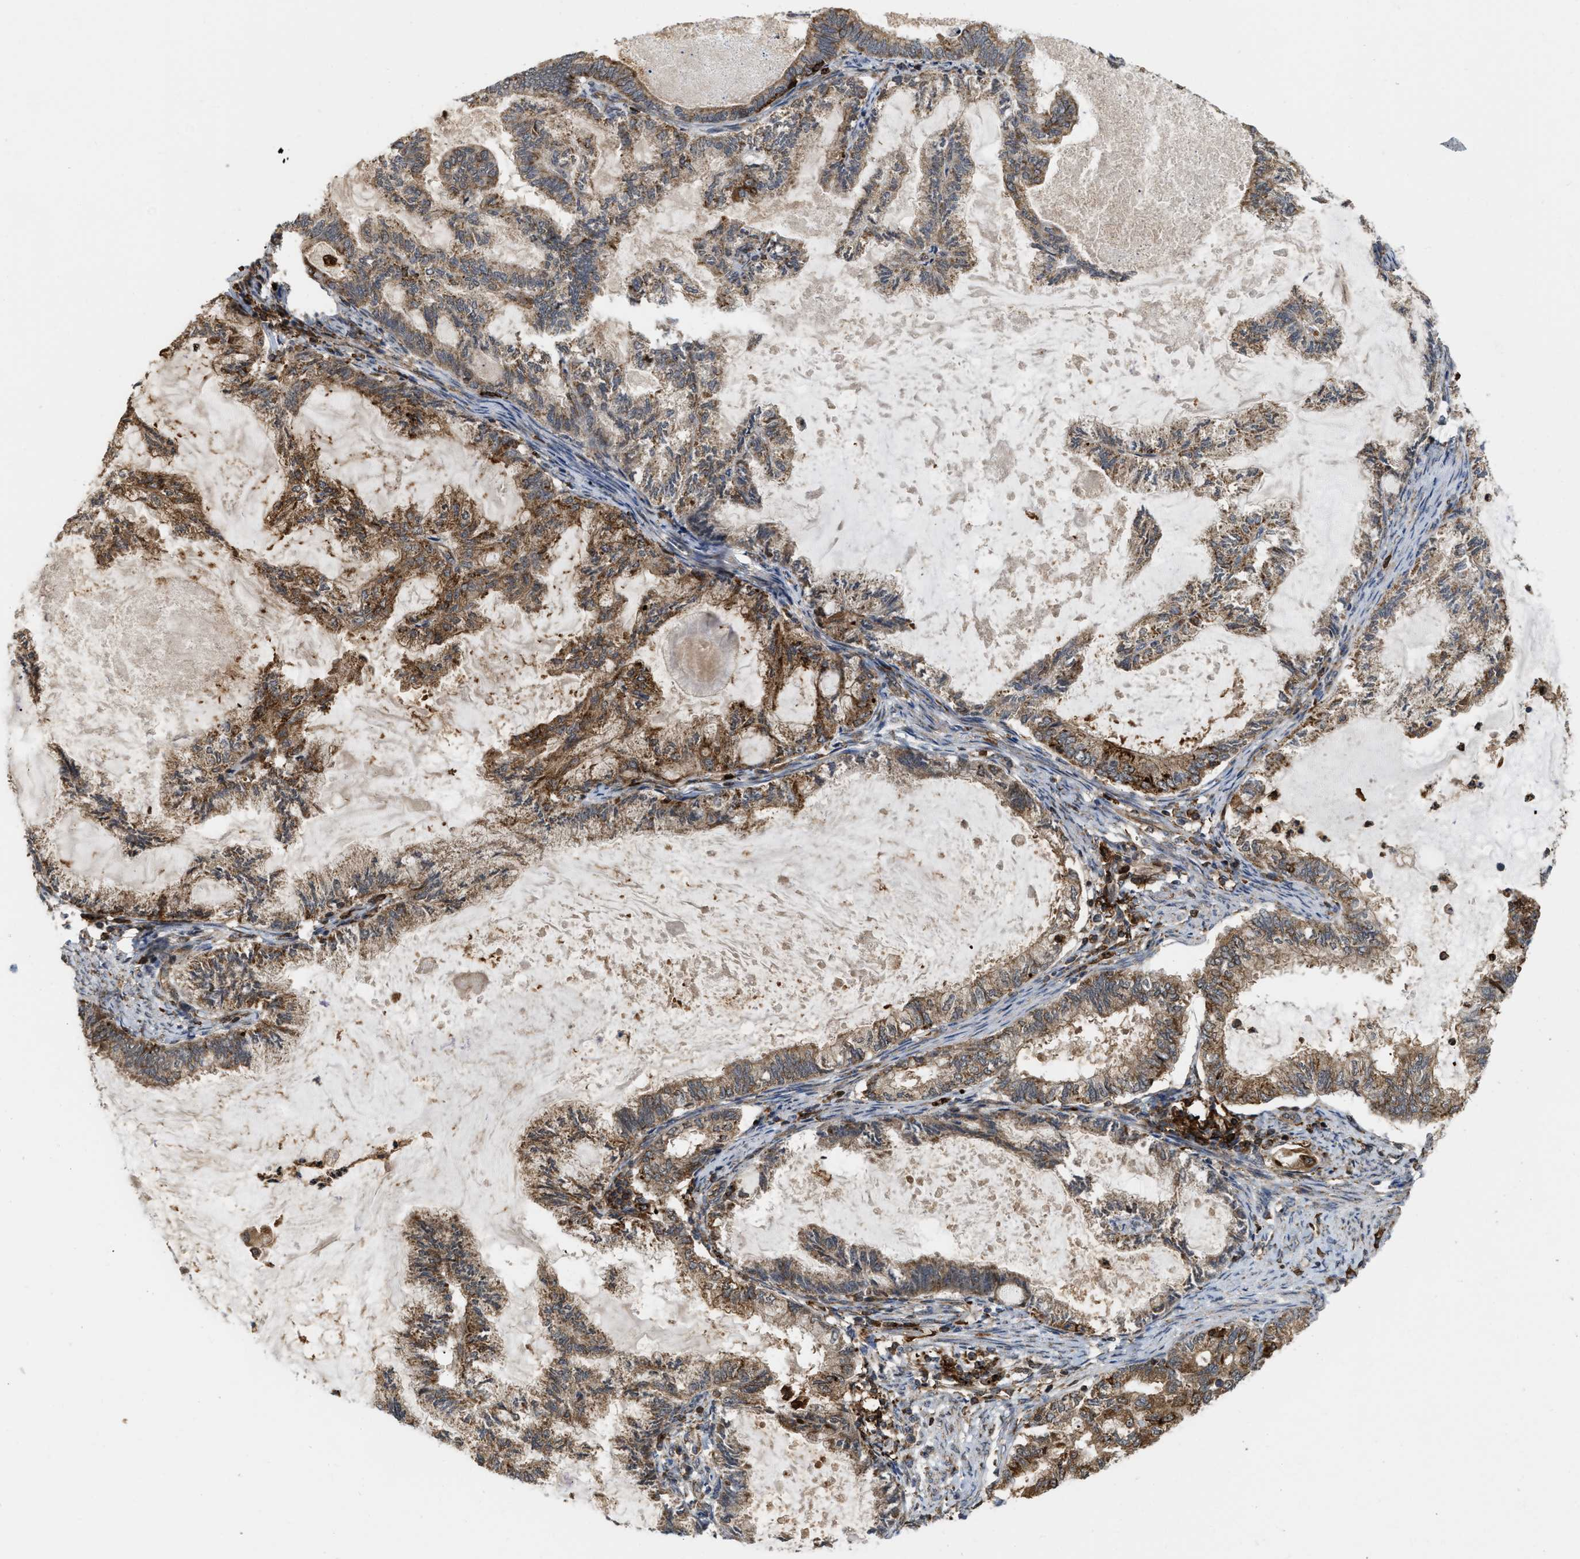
{"staining": {"intensity": "moderate", "quantity": ">75%", "location": "cytoplasmic/membranous"}, "tissue": "endometrial cancer", "cell_type": "Tumor cells", "image_type": "cancer", "snomed": [{"axis": "morphology", "description": "Adenocarcinoma, NOS"}, {"axis": "topography", "description": "Endometrium"}], "caption": "Endometrial adenocarcinoma stained with a brown dye exhibits moderate cytoplasmic/membranous positive staining in approximately >75% of tumor cells.", "gene": "IQCE", "patient": {"sex": "female", "age": 86}}